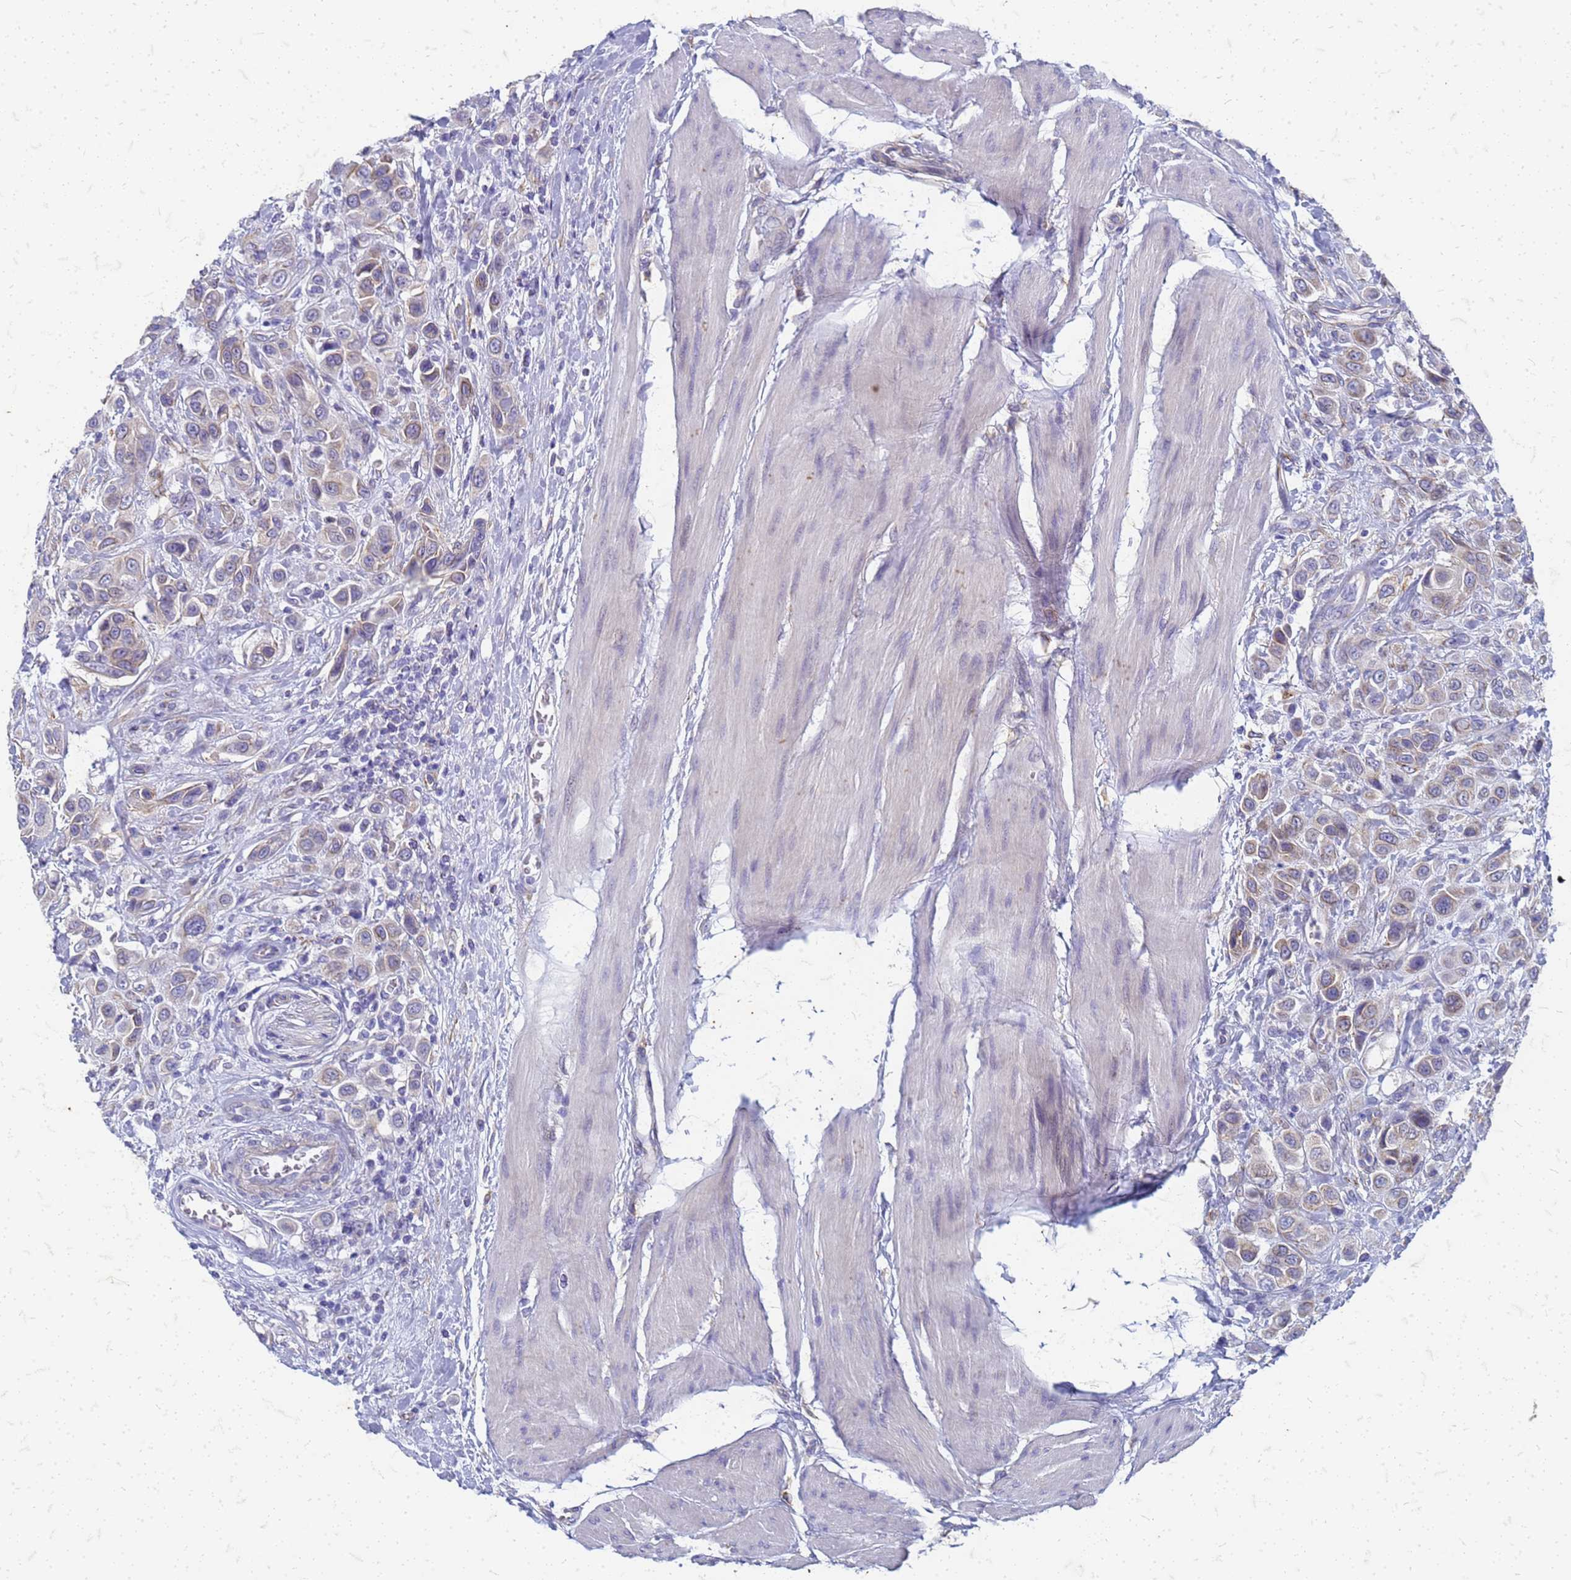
{"staining": {"intensity": "weak", "quantity": "<25%", "location": "cytoplasmic/membranous"}, "tissue": "urothelial cancer", "cell_type": "Tumor cells", "image_type": "cancer", "snomed": [{"axis": "morphology", "description": "Urothelial carcinoma, High grade"}, {"axis": "topography", "description": "Urinary bladder"}], "caption": "A histopathology image of urothelial cancer stained for a protein demonstrates no brown staining in tumor cells. (DAB (3,3'-diaminobenzidine) immunohistochemistry with hematoxylin counter stain).", "gene": "TRIM64B", "patient": {"sex": "male", "age": 50}}